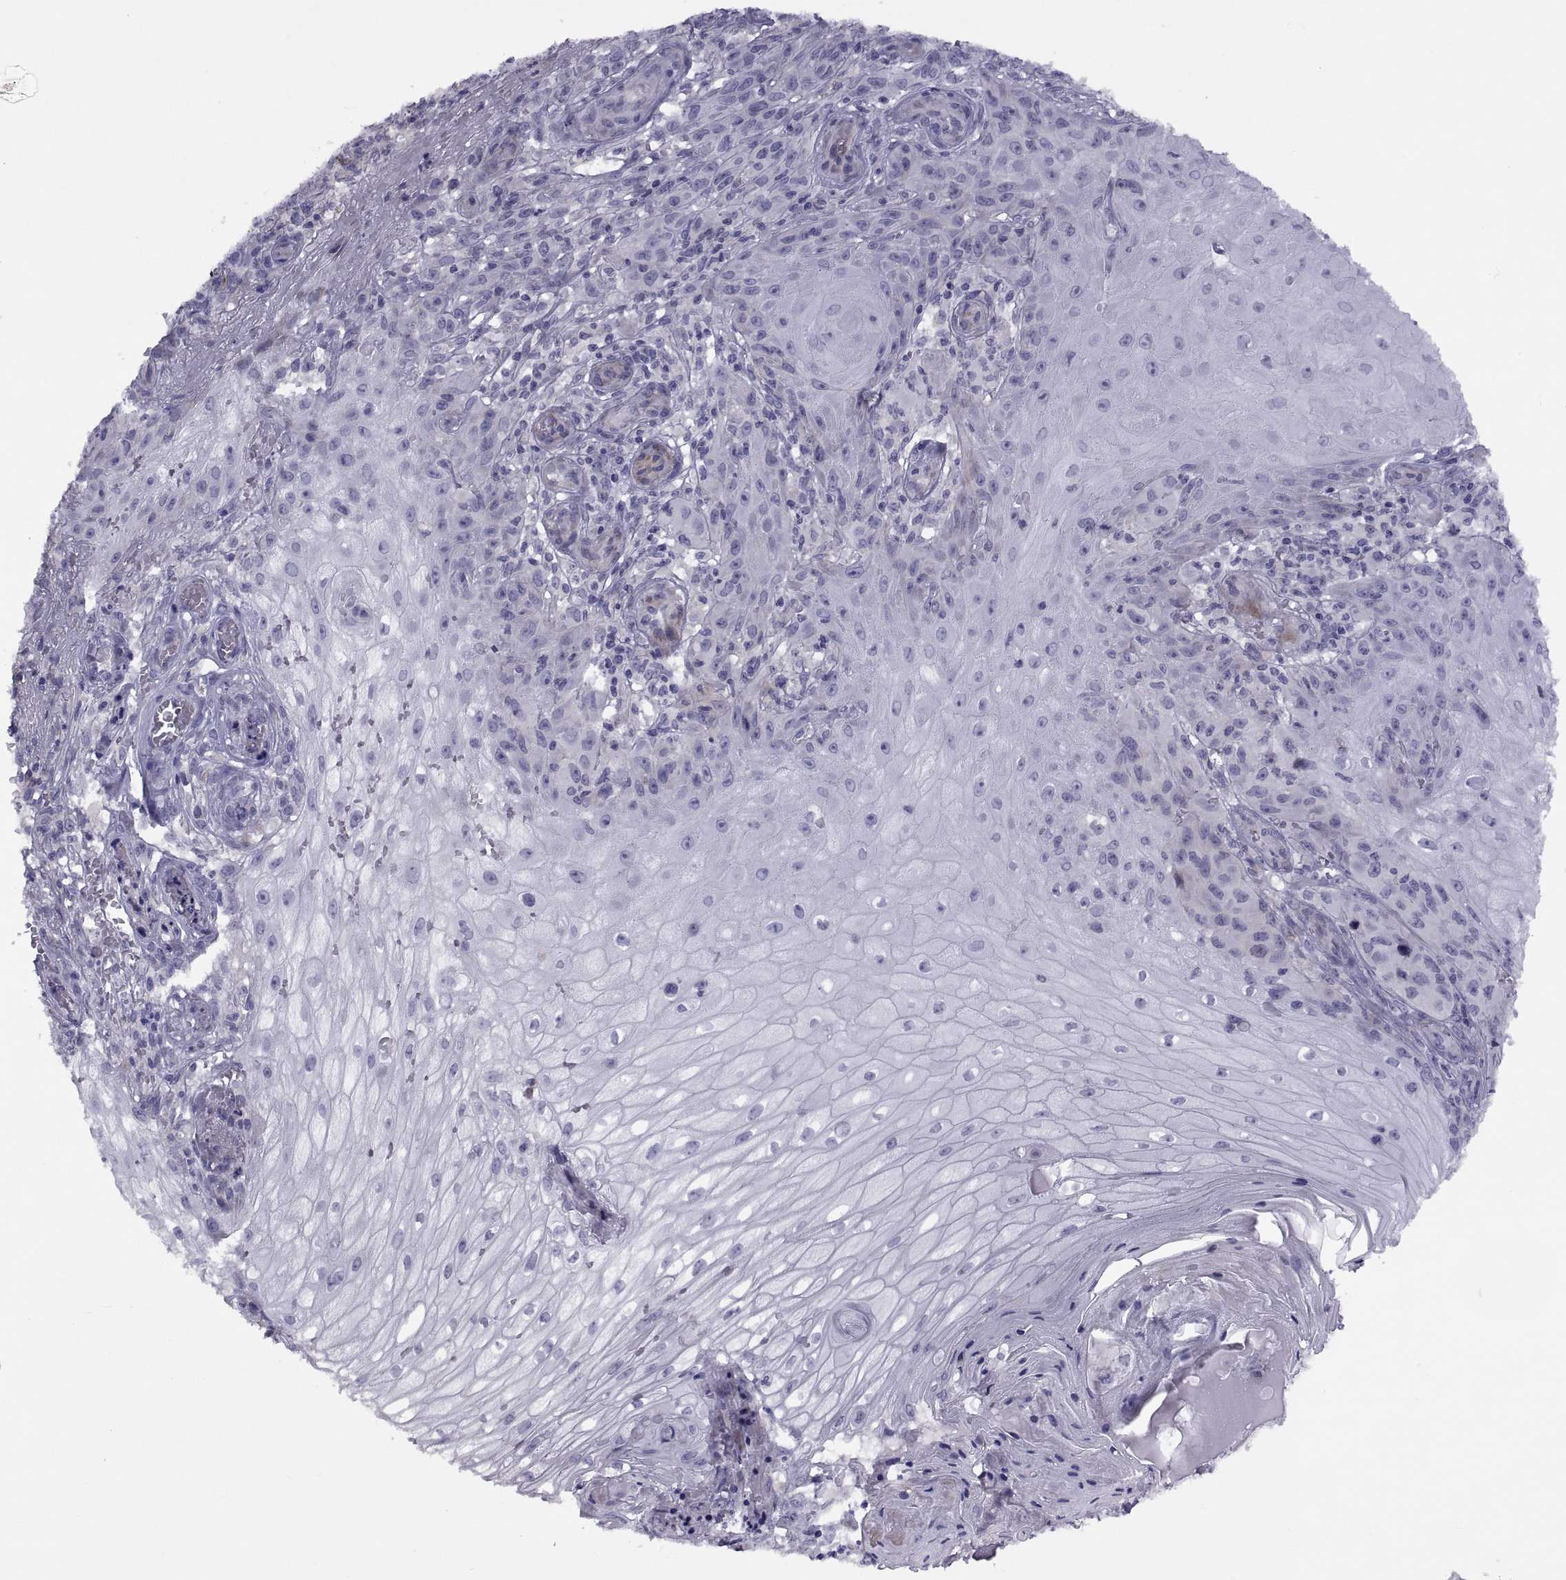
{"staining": {"intensity": "negative", "quantity": "none", "location": "none"}, "tissue": "melanoma", "cell_type": "Tumor cells", "image_type": "cancer", "snomed": [{"axis": "morphology", "description": "Malignant melanoma, NOS"}, {"axis": "topography", "description": "Skin"}], "caption": "Tumor cells show no significant positivity in melanoma. Brightfield microscopy of immunohistochemistry (IHC) stained with DAB (3,3'-diaminobenzidine) (brown) and hematoxylin (blue), captured at high magnification.", "gene": "TMEM158", "patient": {"sex": "female", "age": 53}}